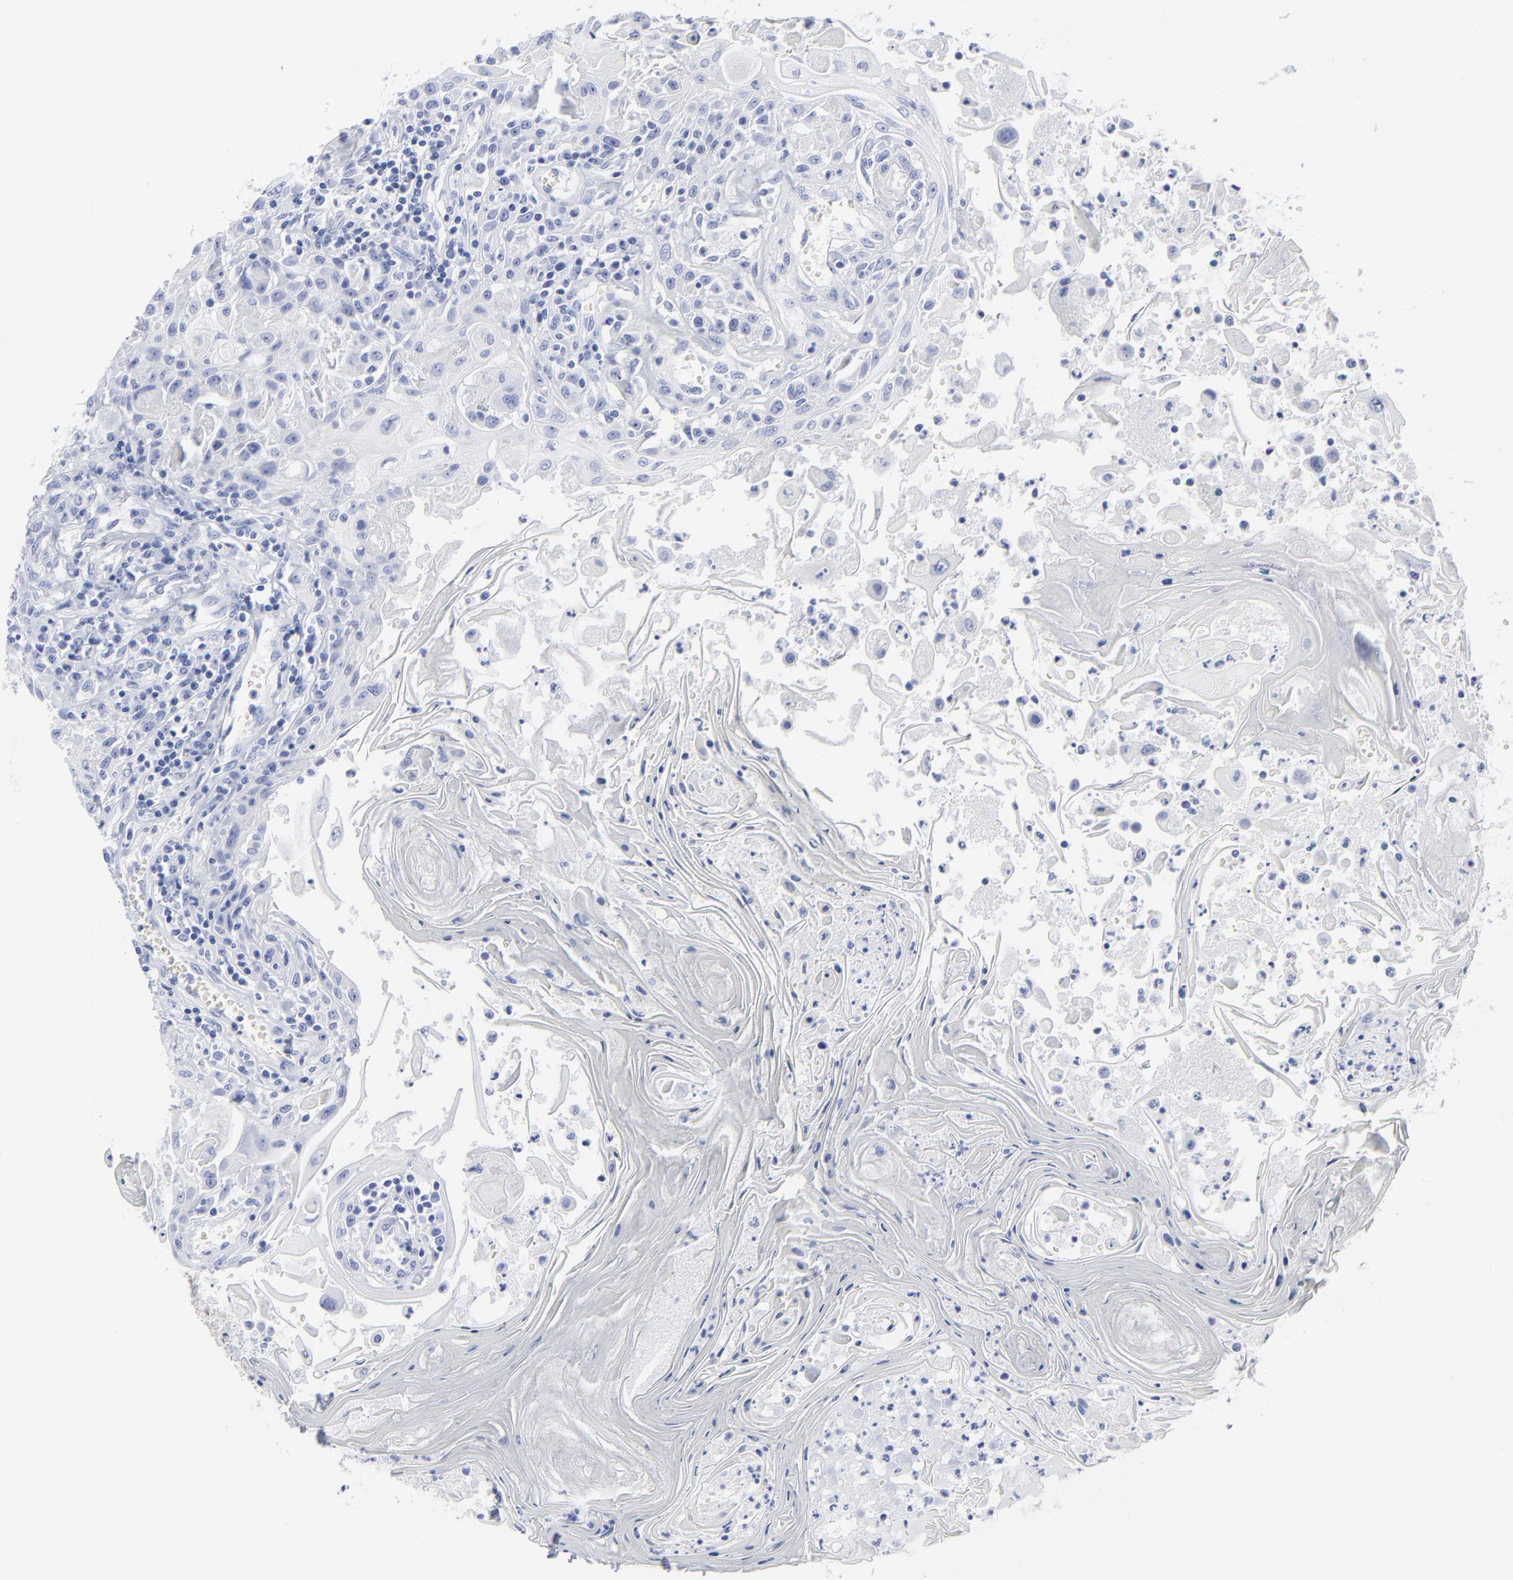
{"staining": {"intensity": "negative", "quantity": "none", "location": "none"}, "tissue": "head and neck cancer", "cell_type": "Tumor cells", "image_type": "cancer", "snomed": [{"axis": "morphology", "description": "Squamous cell carcinoma, NOS"}, {"axis": "topography", "description": "Oral tissue"}, {"axis": "topography", "description": "Head-Neck"}], "caption": "A histopathology image of human head and neck squamous cell carcinoma is negative for staining in tumor cells.", "gene": "CNTN3", "patient": {"sex": "female", "age": 76}}